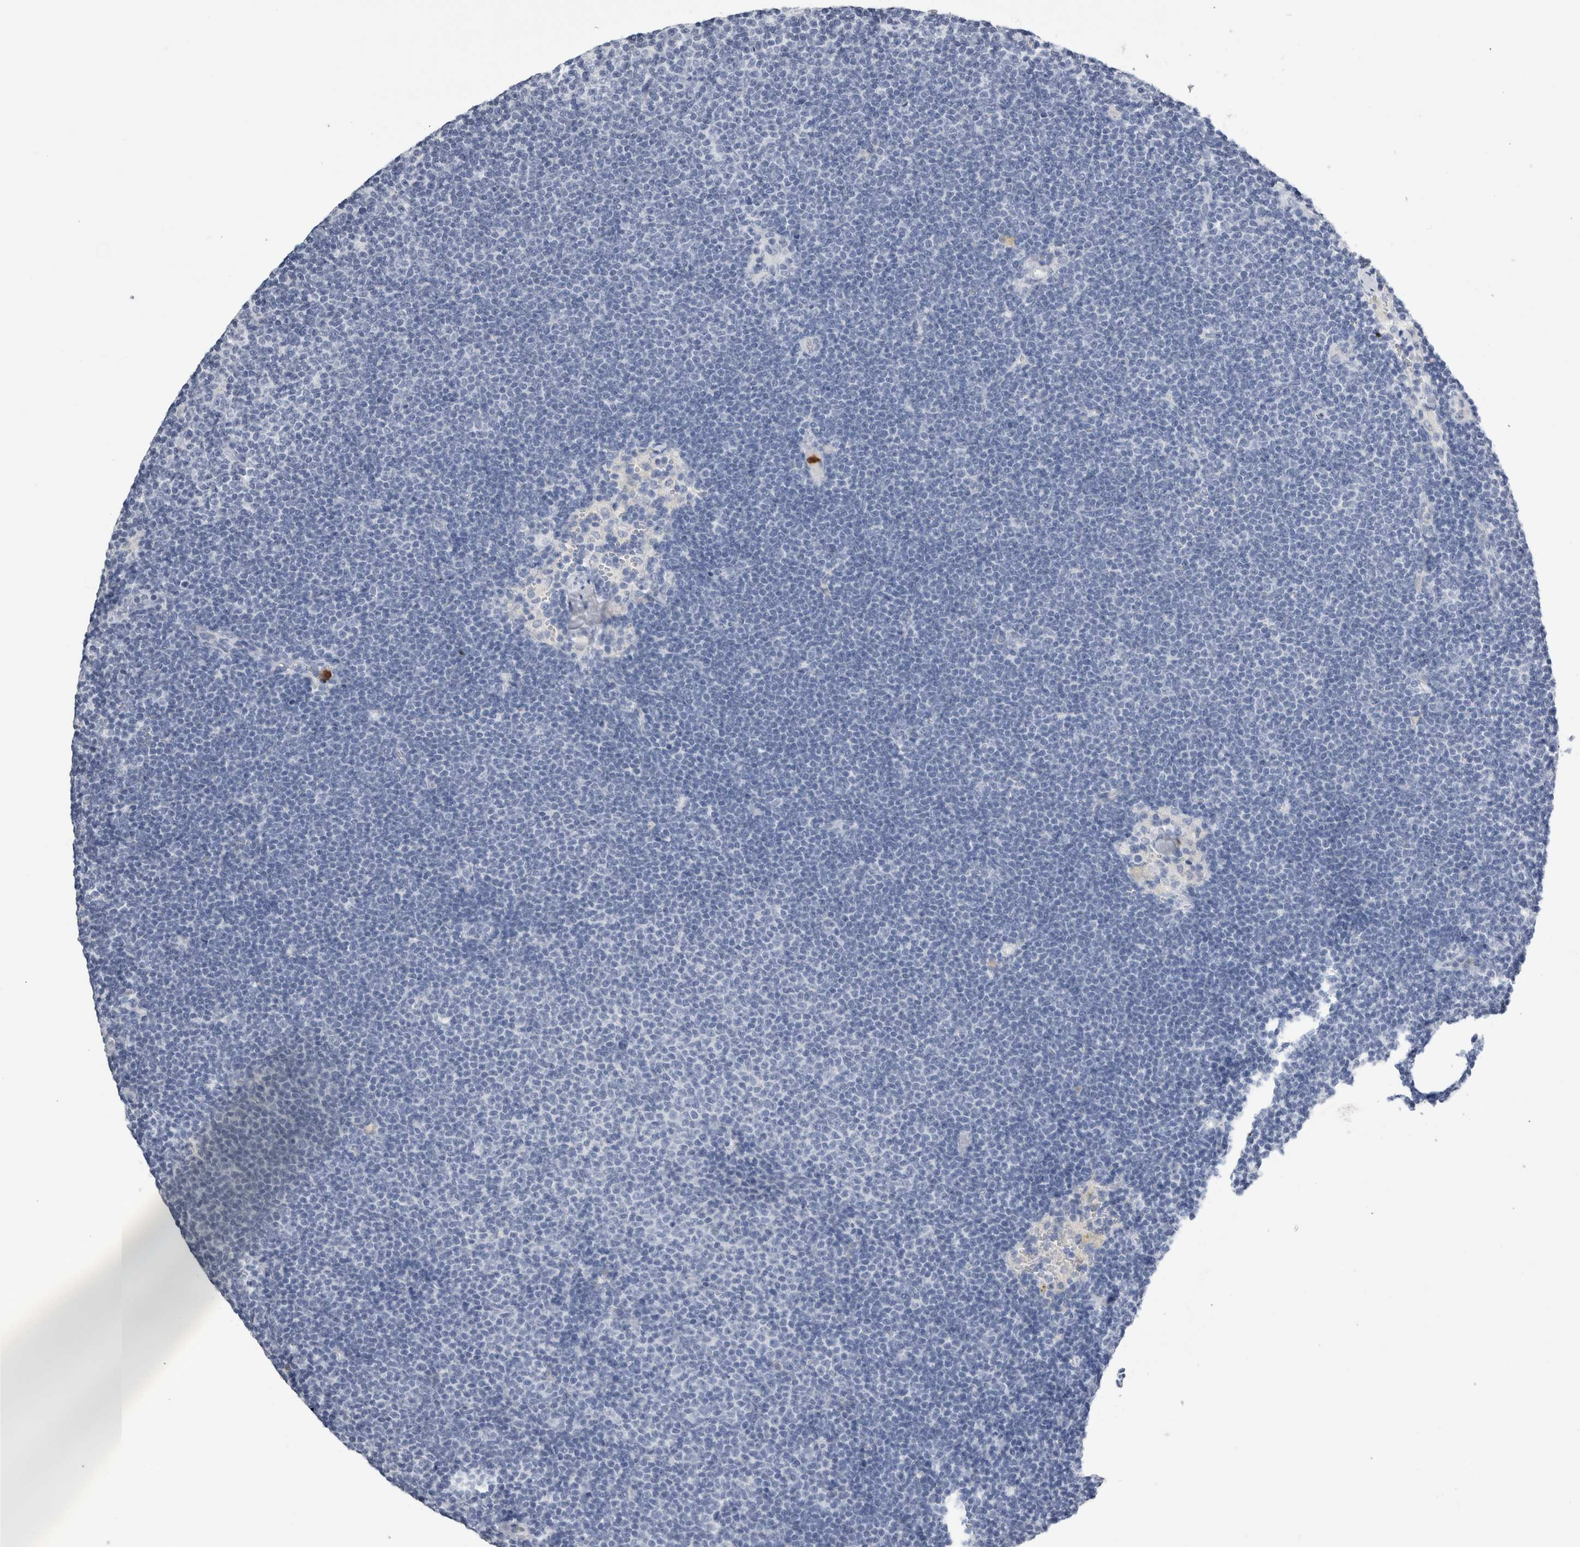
{"staining": {"intensity": "negative", "quantity": "none", "location": "none"}, "tissue": "lymphoma", "cell_type": "Tumor cells", "image_type": "cancer", "snomed": [{"axis": "morphology", "description": "Malignant lymphoma, non-Hodgkin's type, Low grade"}, {"axis": "topography", "description": "Lymph node"}], "caption": "Immunohistochemistry (IHC) of lymphoma displays no expression in tumor cells. (Immunohistochemistry, brightfield microscopy, high magnification).", "gene": "S100A12", "patient": {"sex": "female", "age": 53}}